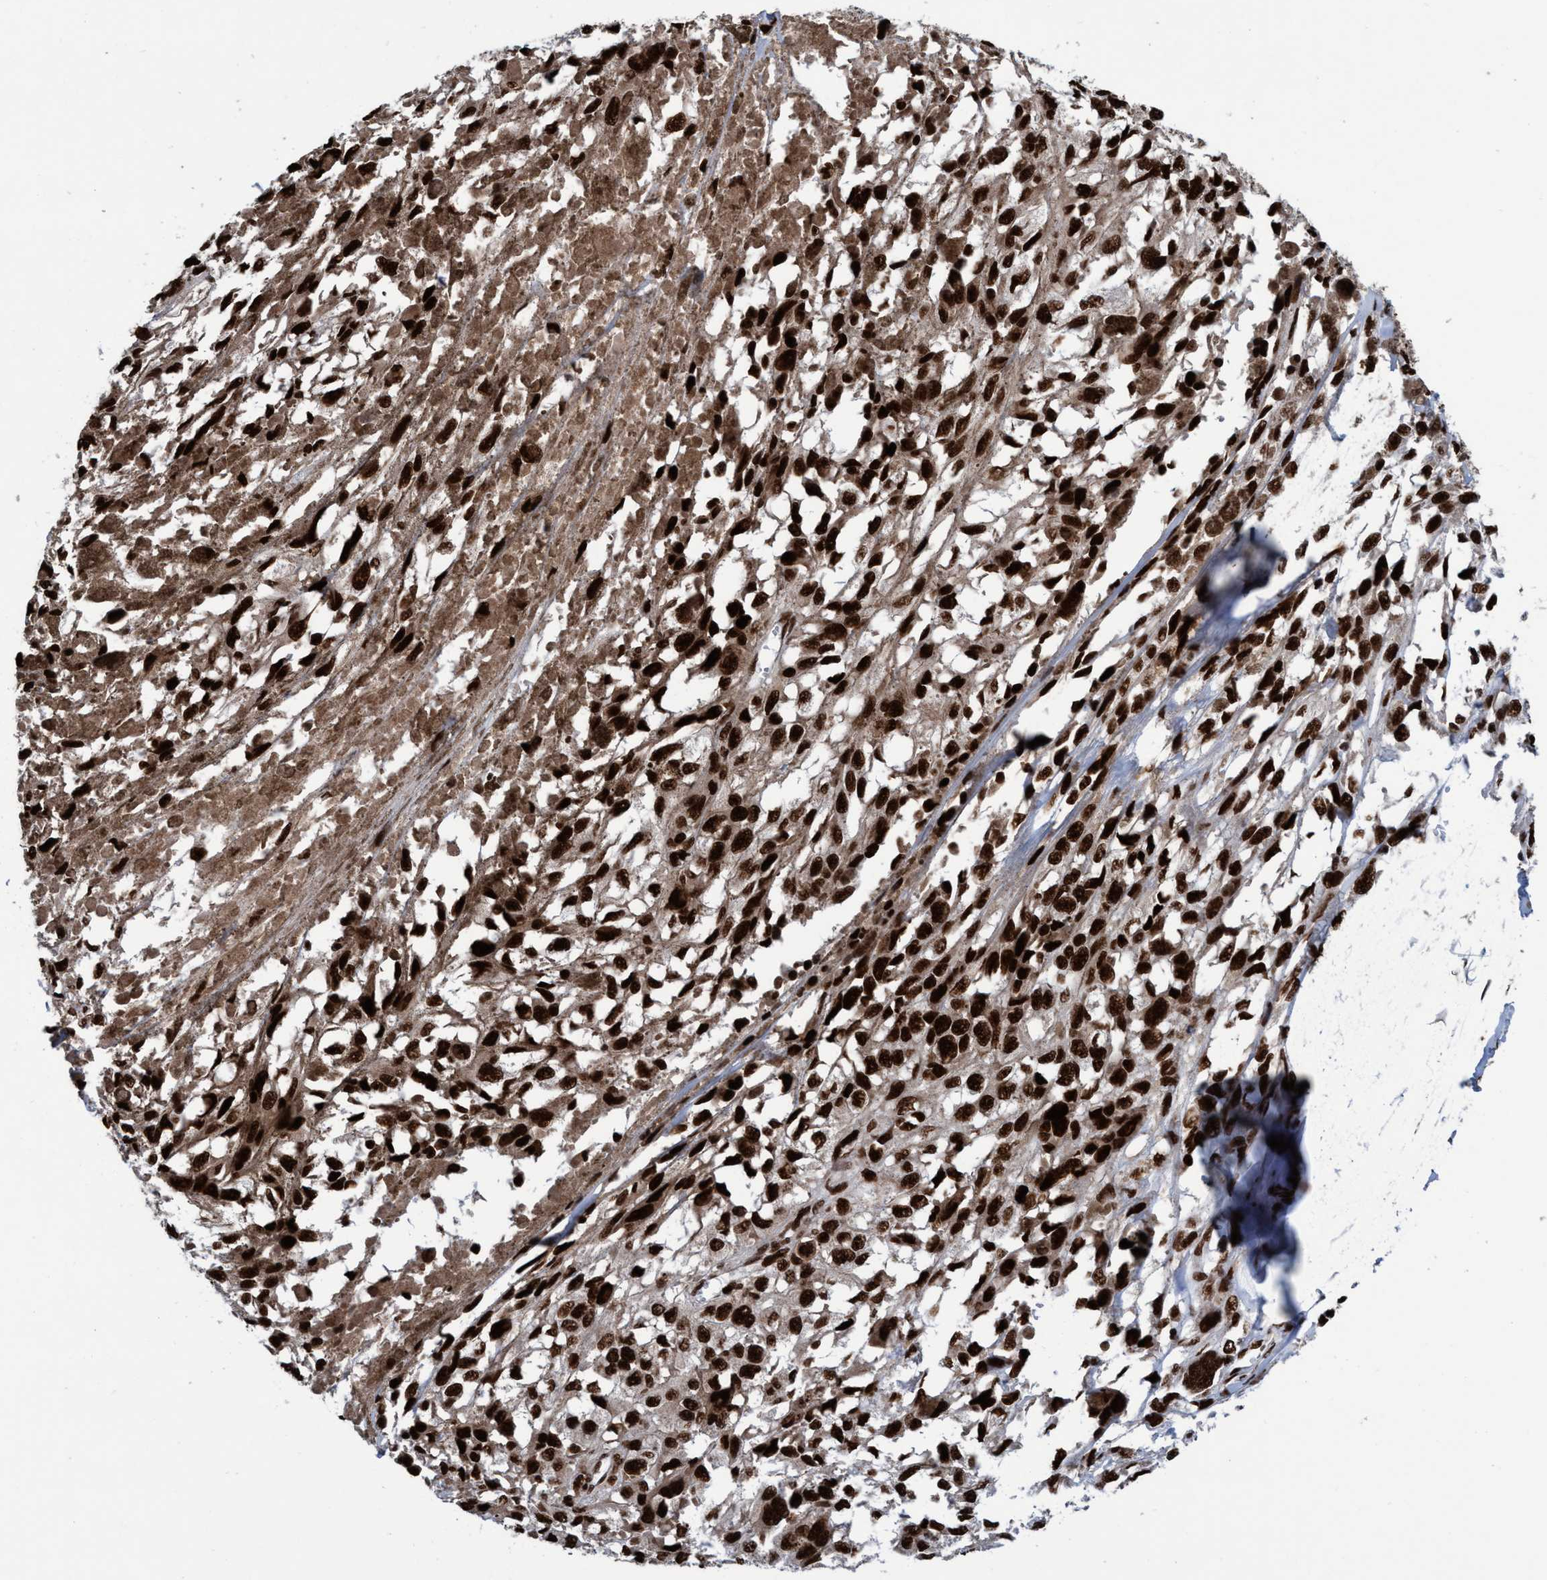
{"staining": {"intensity": "strong", "quantity": ">75%", "location": "nuclear"}, "tissue": "melanoma", "cell_type": "Tumor cells", "image_type": "cancer", "snomed": [{"axis": "morphology", "description": "Malignant melanoma, Metastatic site"}, {"axis": "topography", "description": "Lymph node"}], "caption": "Protein staining reveals strong nuclear expression in approximately >75% of tumor cells in malignant melanoma (metastatic site).", "gene": "TOPBP1", "patient": {"sex": "male", "age": 59}}